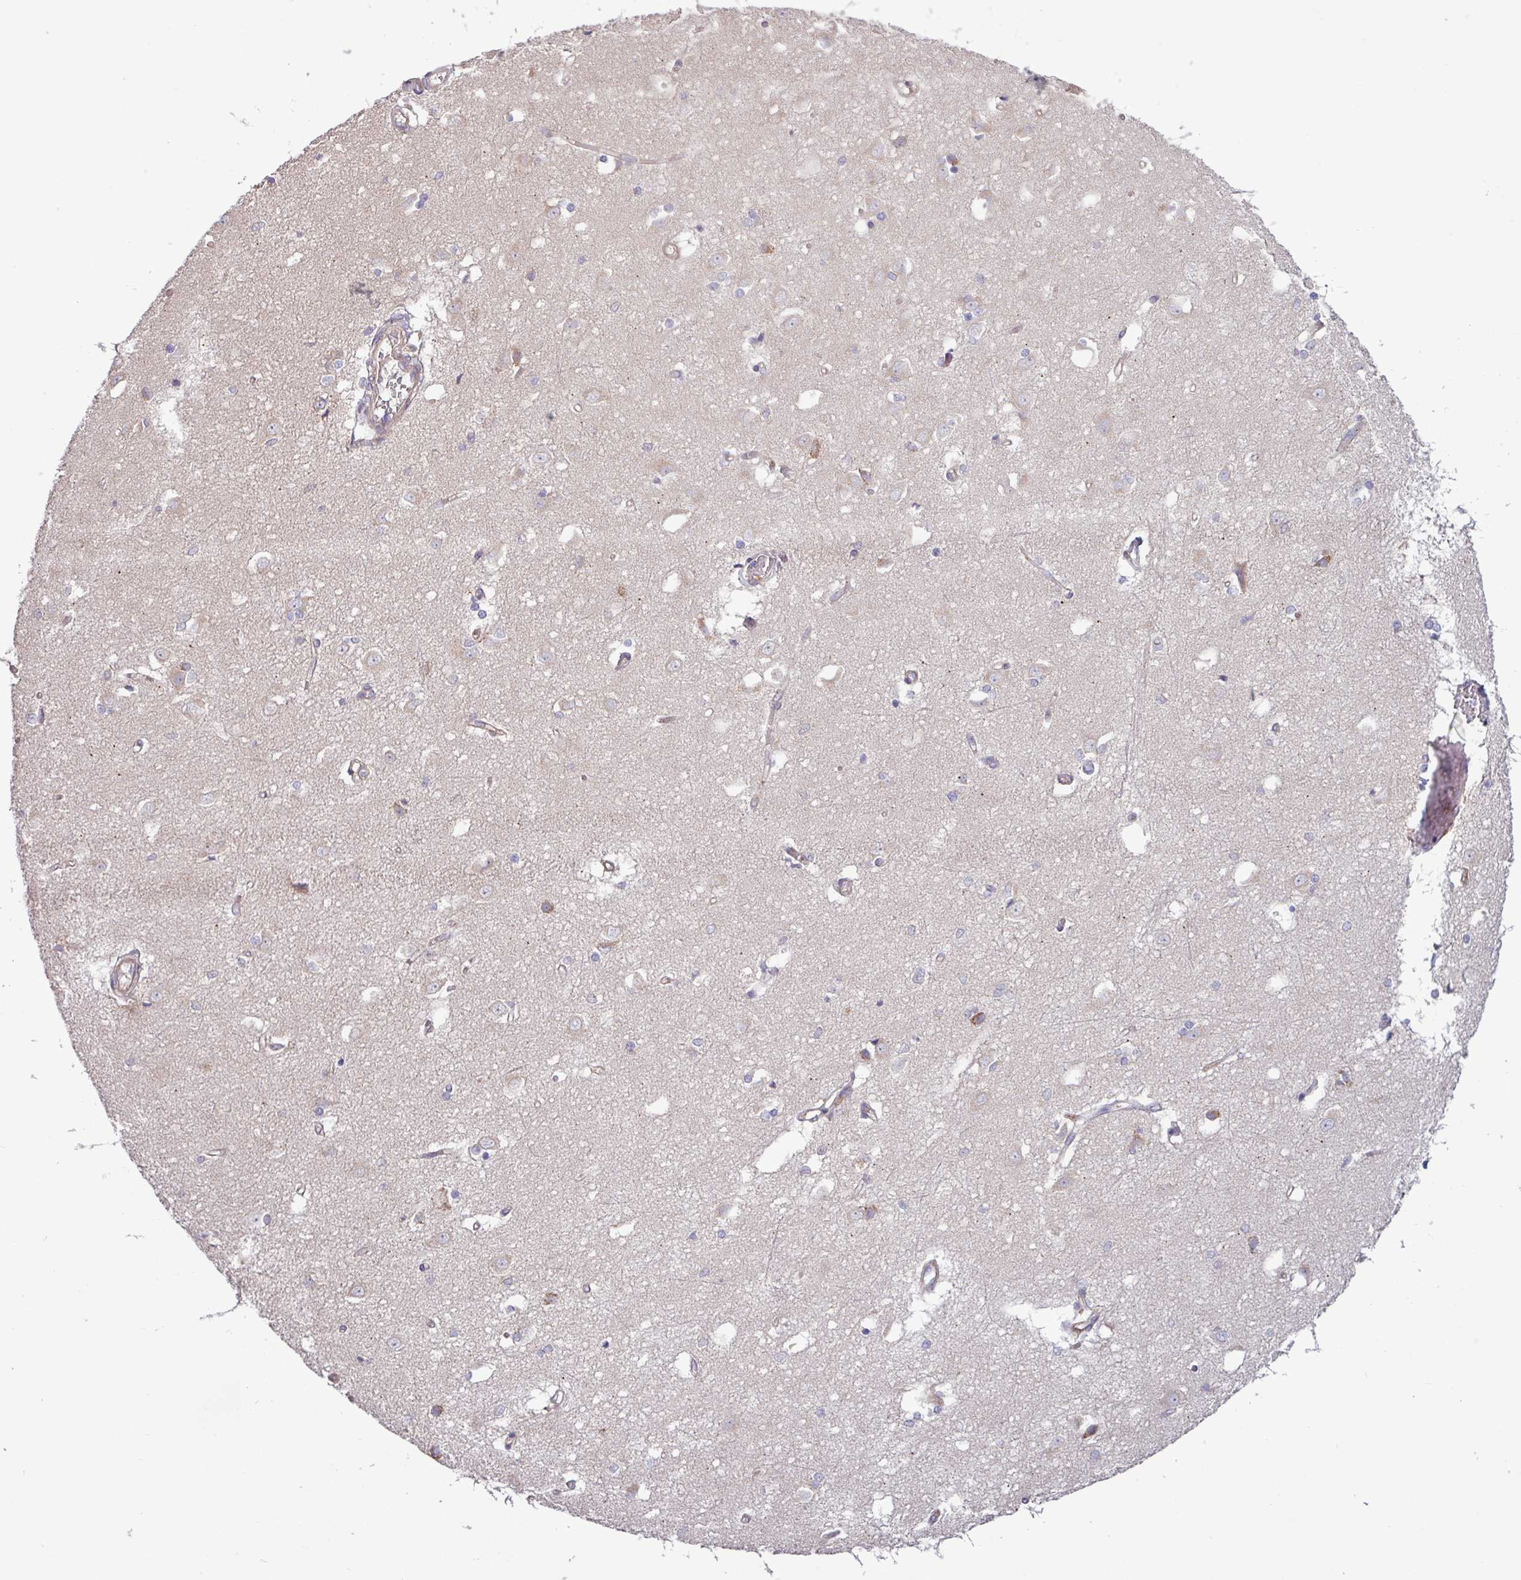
{"staining": {"intensity": "negative", "quantity": "none", "location": "none"}, "tissue": "caudate", "cell_type": "Glial cells", "image_type": "normal", "snomed": [{"axis": "morphology", "description": "Normal tissue, NOS"}, {"axis": "topography", "description": "Lateral ventricle wall"}], "caption": "Immunohistochemistry image of unremarkable caudate: caudate stained with DAB demonstrates no significant protein expression in glial cells. (Stains: DAB IHC with hematoxylin counter stain, Microscopy: brightfield microscopy at high magnification).", "gene": "PLIN2", "patient": {"sex": "male", "age": 37}}